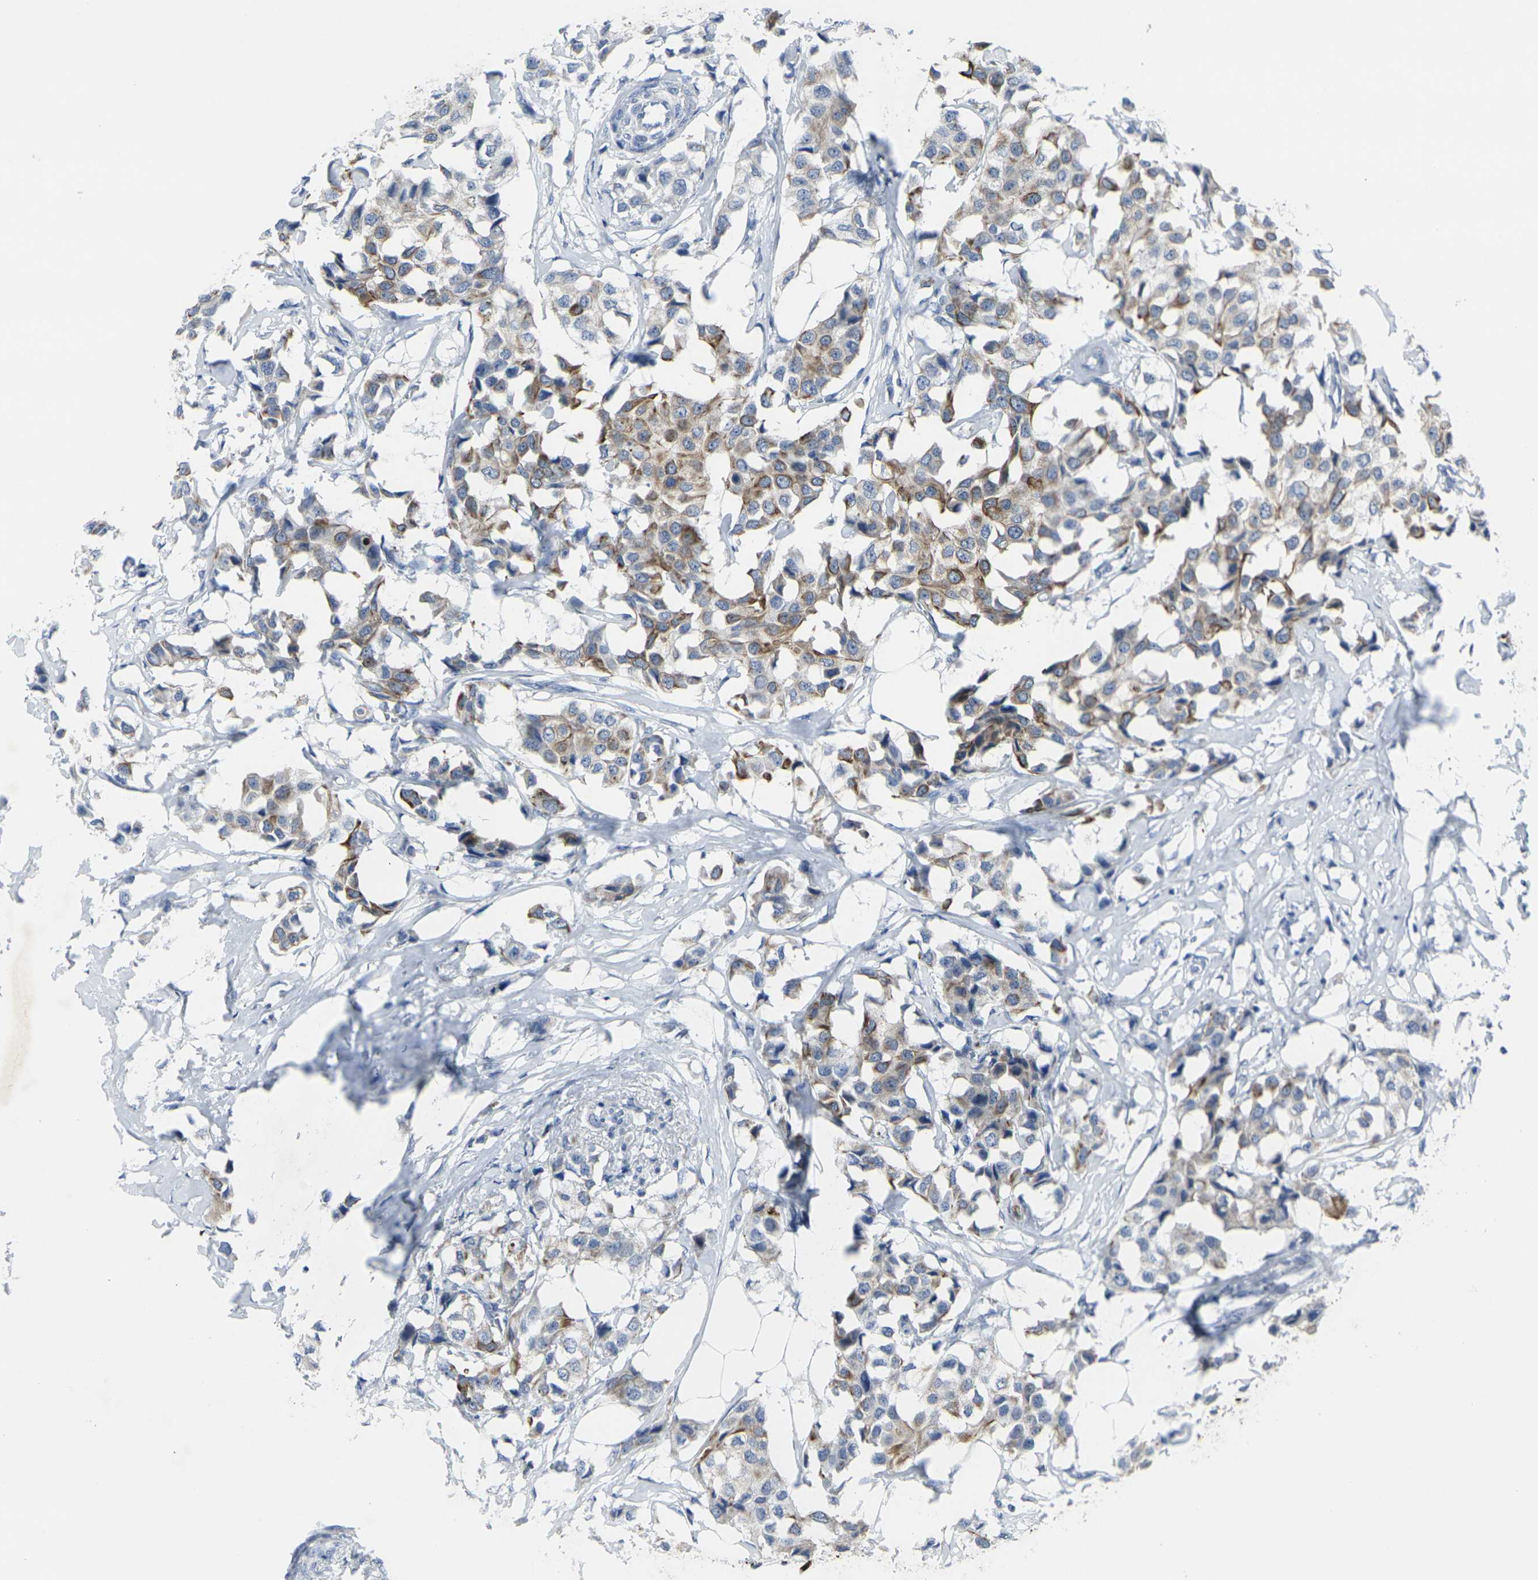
{"staining": {"intensity": "moderate", "quantity": "25%-75%", "location": "cytoplasmic/membranous"}, "tissue": "breast cancer", "cell_type": "Tumor cells", "image_type": "cancer", "snomed": [{"axis": "morphology", "description": "Duct carcinoma"}, {"axis": "topography", "description": "Breast"}], "caption": "High-power microscopy captured an immunohistochemistry (IHC) histopathology image of breast infiltrating ductal carcinoma, revealing moderate cytoplasmic/membranous positivity in about 25%-75% of tumor cells. Ihc stains the protein in brown and the nuclei are stained blue.", "gene": "ANKRD46", "patient": {"sex": "female", "age": 80}}